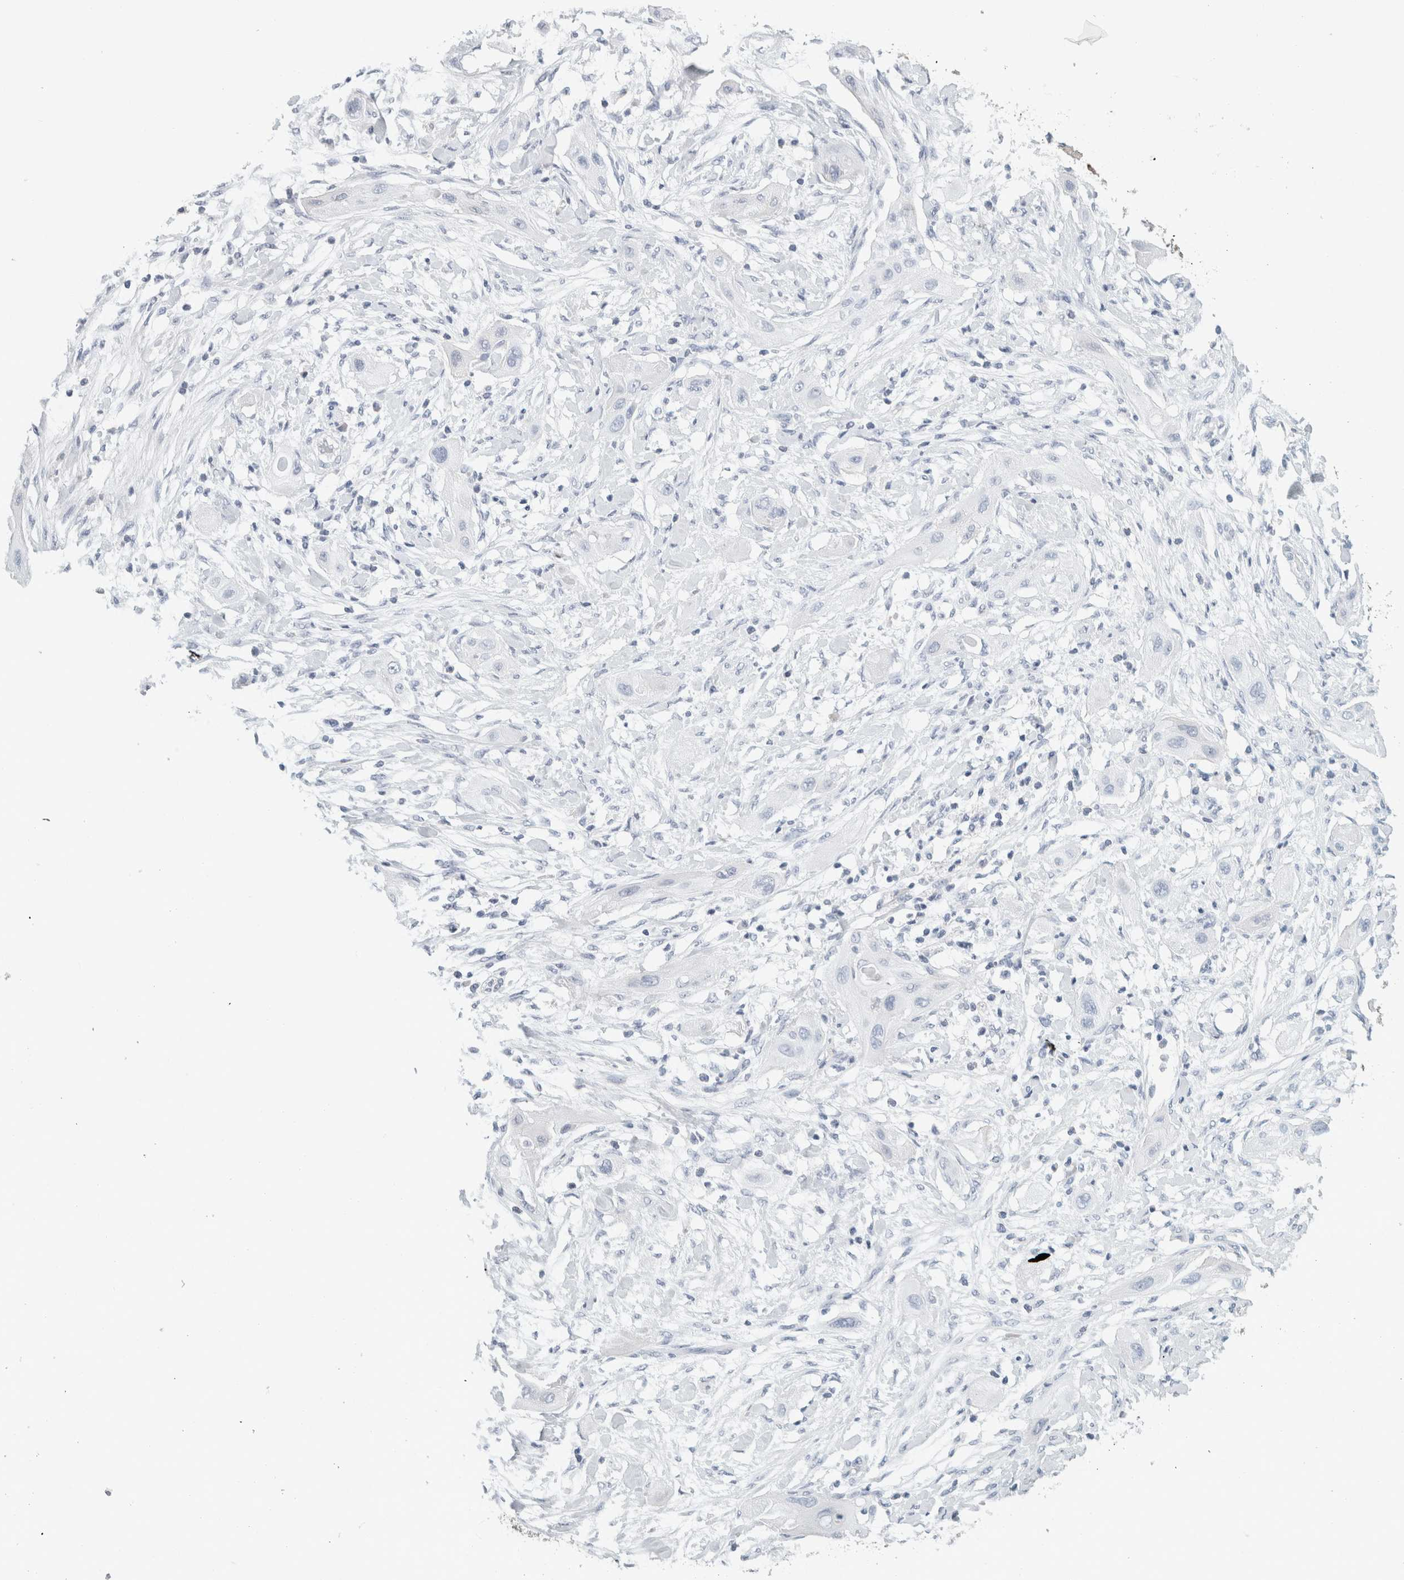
{"staining": {"intensity": "negative", "quantity": "none", "location": "none"}, "tissue": "lung cancer", "cell_type": "Tumor cells", "image_type": "cancer", "snomed": [{"axis": "morphology", "description": "Squamous cell carcinoma, NOS"}, {"axis": "topography", "description": "Lung"}], "caption": "IHC micrograph of neoplastic tissue: lung cancer (squamous cell carcinoma) stained with DAB (3,3'-diaminobenzidine) demonstrates no significant protein expression in tumor cells.", "gene": "TSPAN8", "patient": {"sex": "female", "age": 47}}